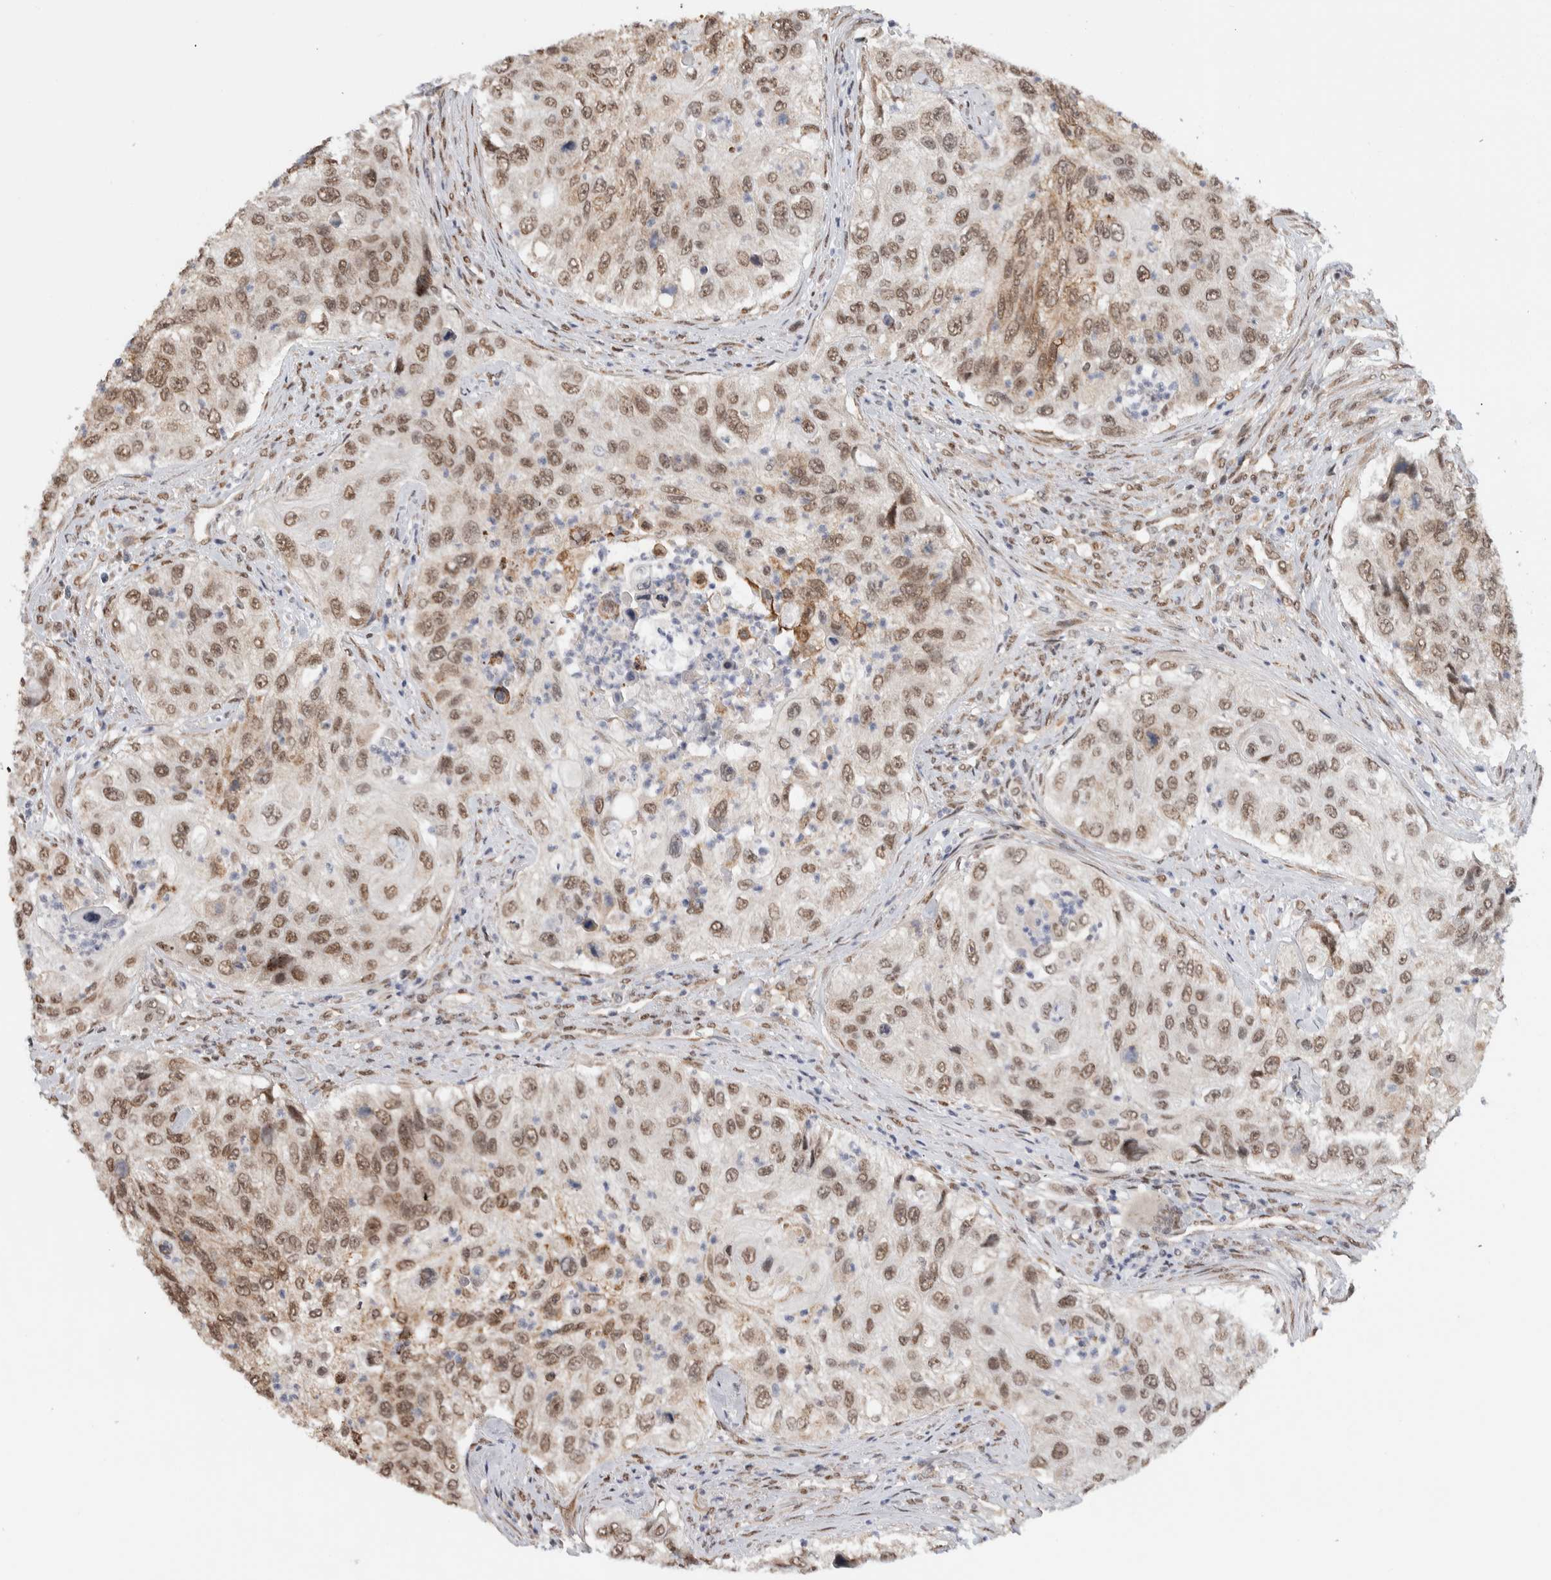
{"staining": {"intensity": "moderate", "quantity": ">75%", "location": "nuclear"}, "tissue": "urothelial cancer", "cell_type": "Tumor cells", "image_type": "cancer", "snomed": [{"axis": "morphology", "description": "Urothelial carcinoma, High grade"}, {"axis": "topography", "description": "Urinary bladder"}], "caption": "Protein expression analysis of high-grade urothelial carcinoma demonstrates moderate nuclear expression in approximately >75% of tumor cells. (DAB = brown stain, brightfield microscopy at high magnification).", "gene": "TNRC18", "patient": {"sex": "female", "age": 60}}